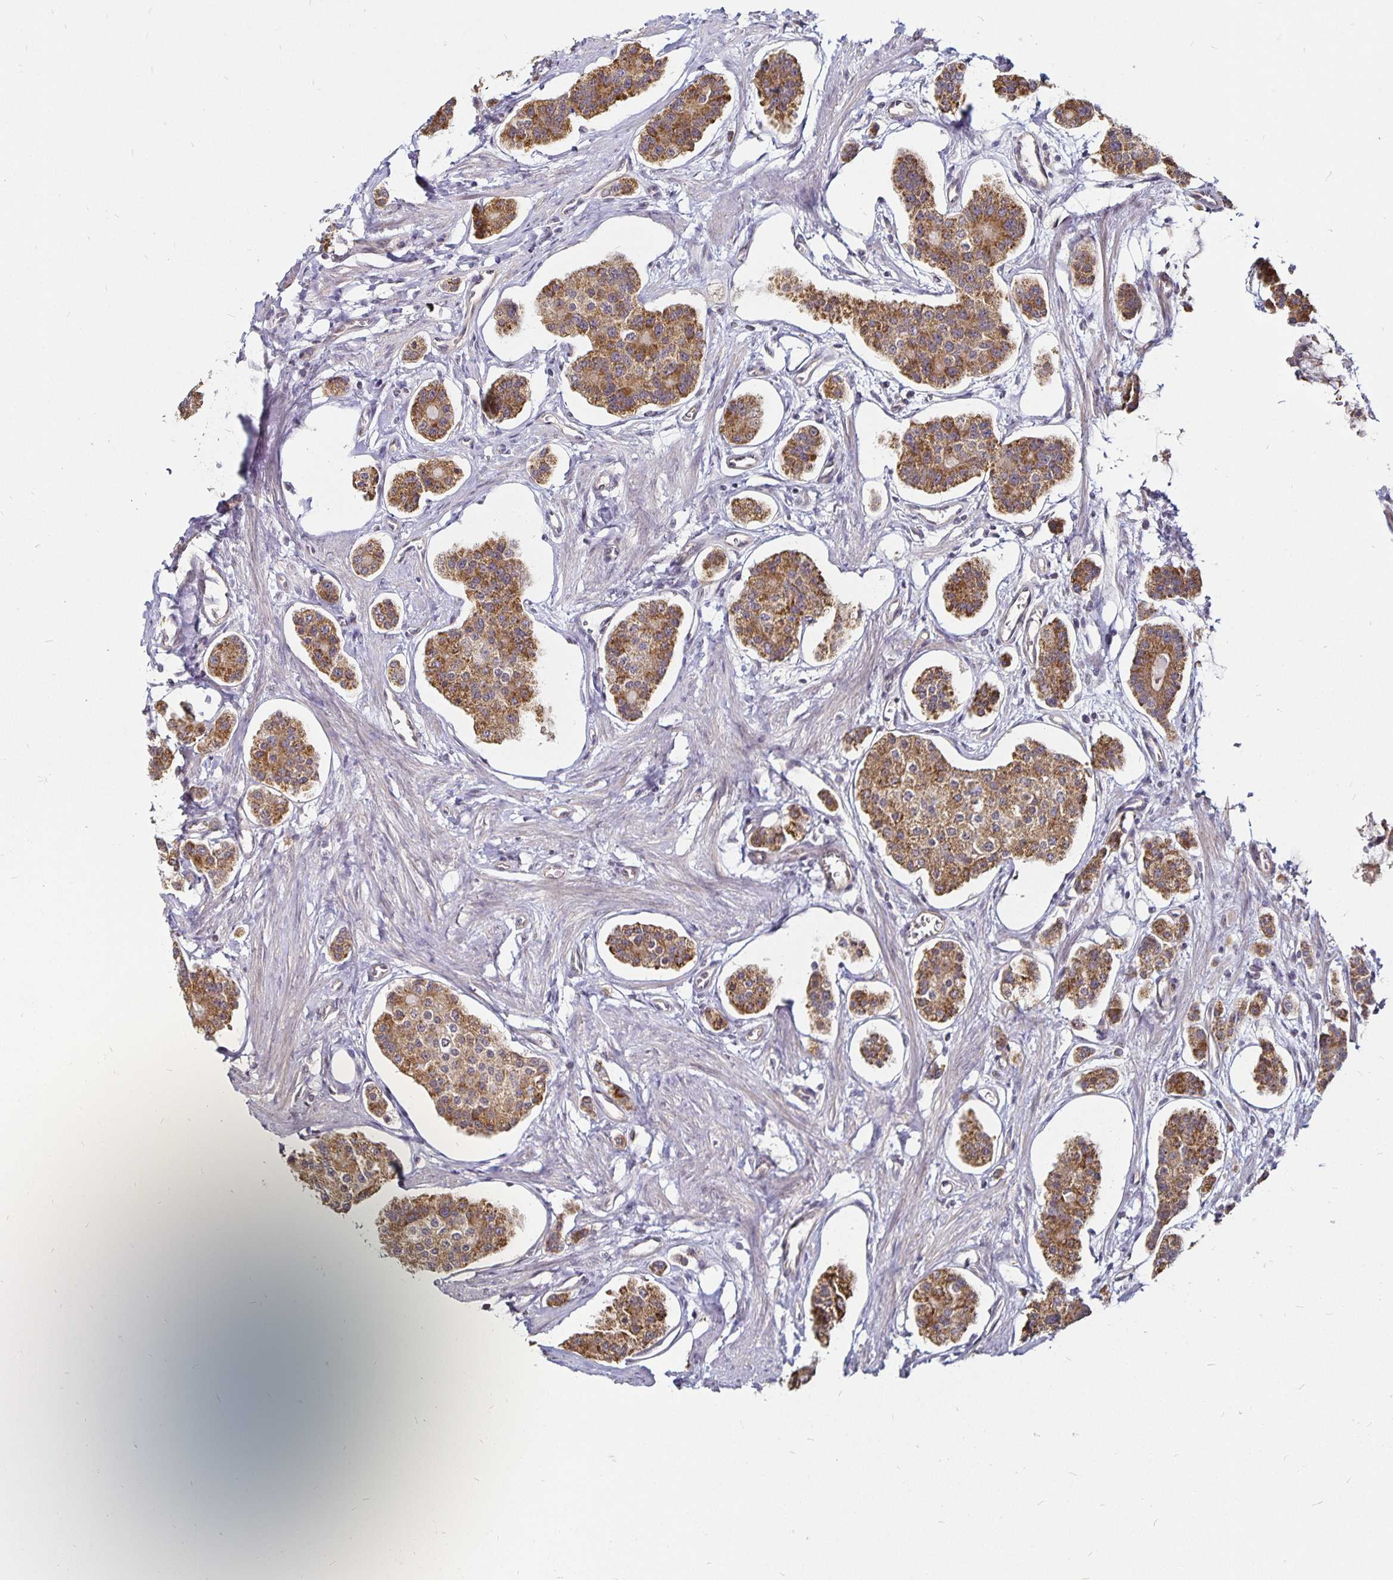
{"staining": {"intensity": "moderate", "quantity": ">75%", "location": "cytoplasmic/membranous"}, "tissue": "carcinoid", "cell_type": "Tumor cells", "image_type": "cancer", "snomed": [{"axis": "morphology", "description": "Carcinoid, malignant, NOS"}, {"axis": "topography", "description": "Small intestine"}], "caption": "Immunohistochemical staining of carcinoid exhibits medium levels of moderate cytoplasmic/membranous staining in about >75% of tumor cells. (DAB = brown stain, brightfield microscopy at high magnification).", "gene": "CYP27A1", "patient": {"sex": "female", "age": 65}}